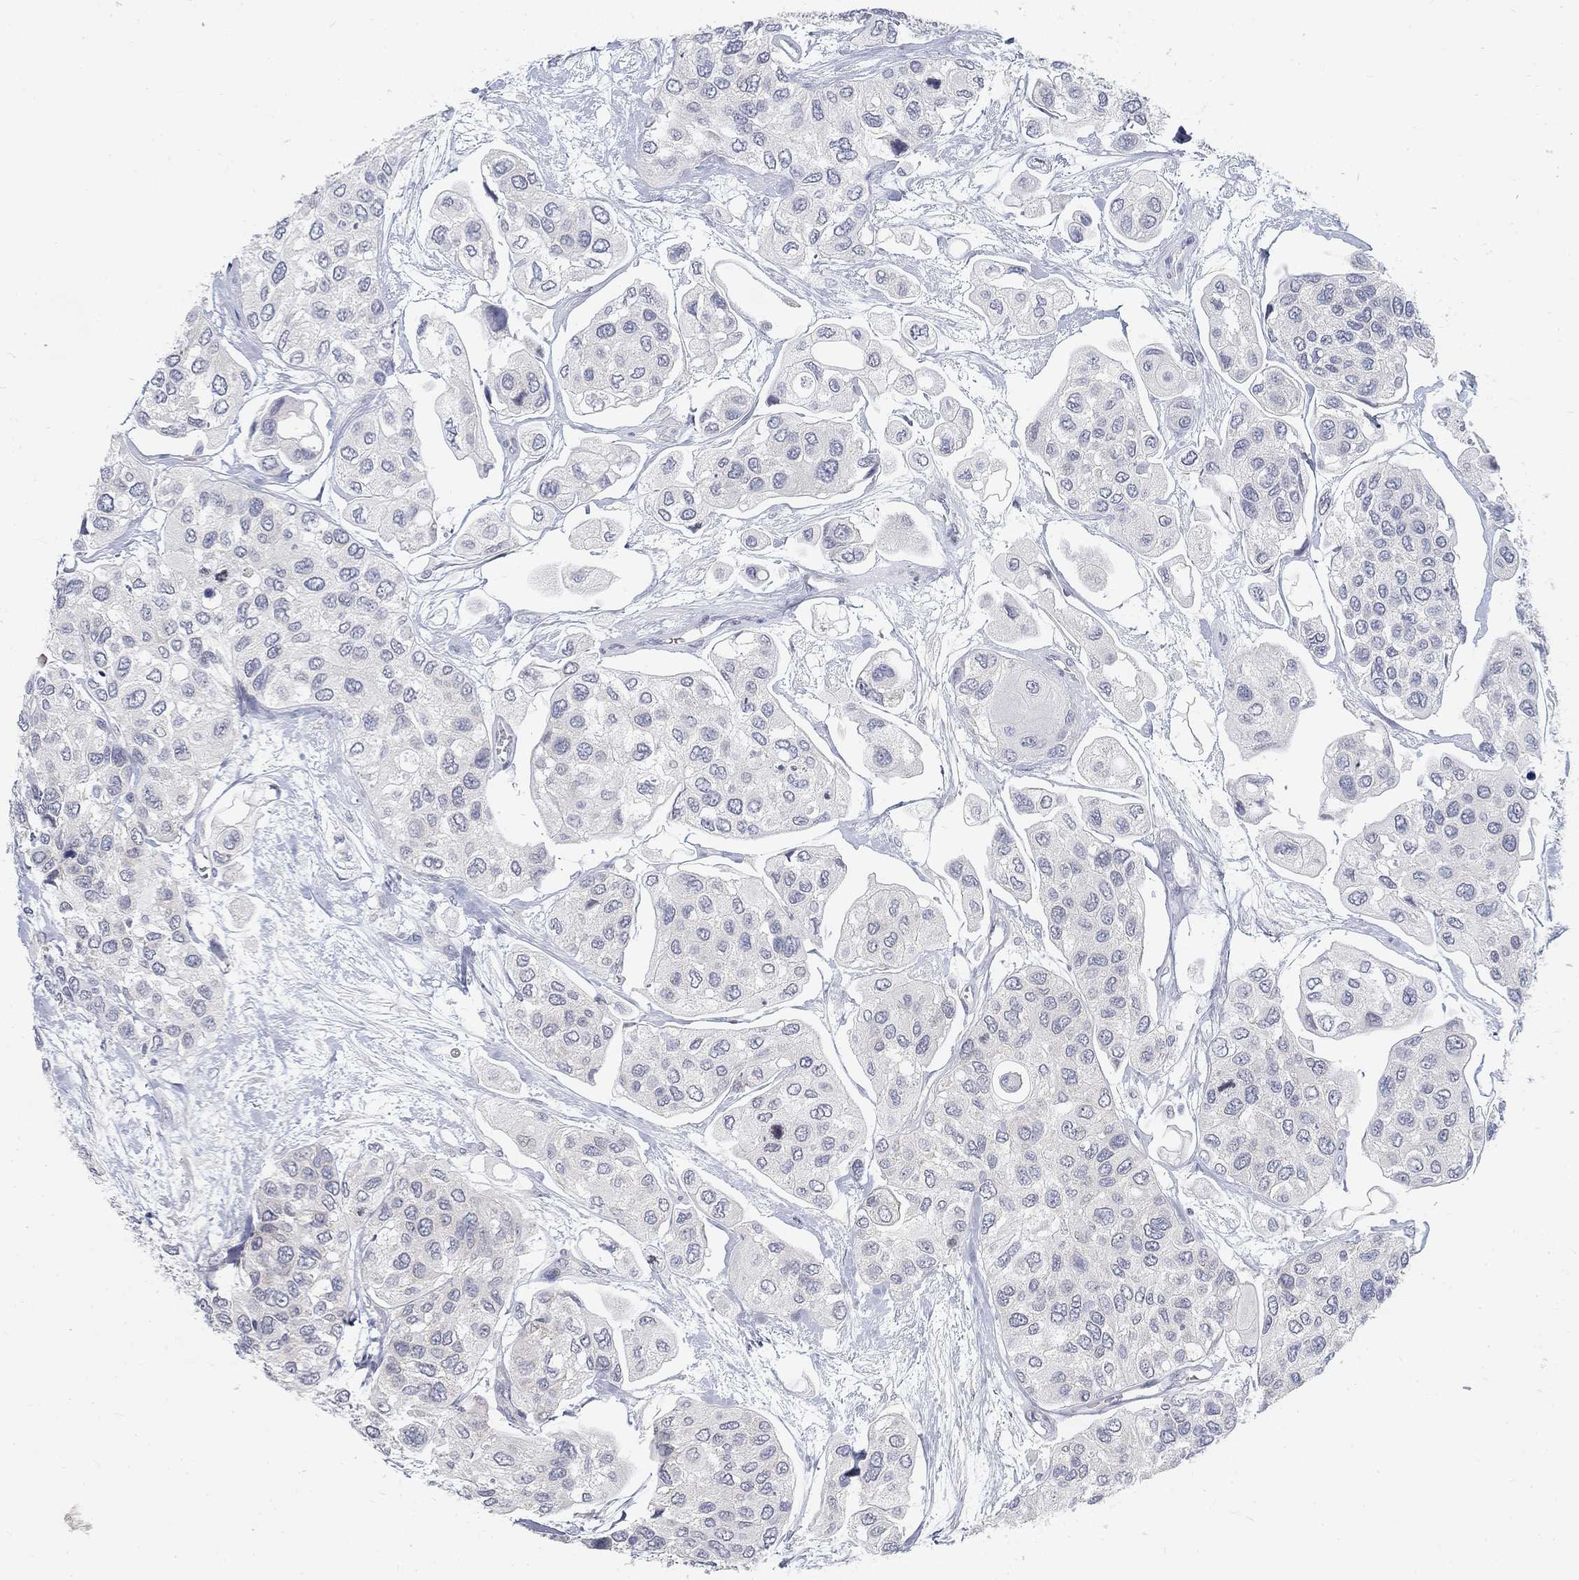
{"staining": {"intensity": "negative", "quantity": "none", "location": "none"}, "tissue": "urothelial cancer", "cell_type": "Tumor cells", "image_type": "cancer", "snomed": [{"axis": "morphology", "description": "Urothelial carcinoma, High grade"}, {"axis": "topography", "description": "Urinary bladder"}], "caption": "The histopathology image shows no staining of tumor cells in urothelial cancer.", "gene": "ATP1A3", "patient": {"sex": "male", "age": 77}}